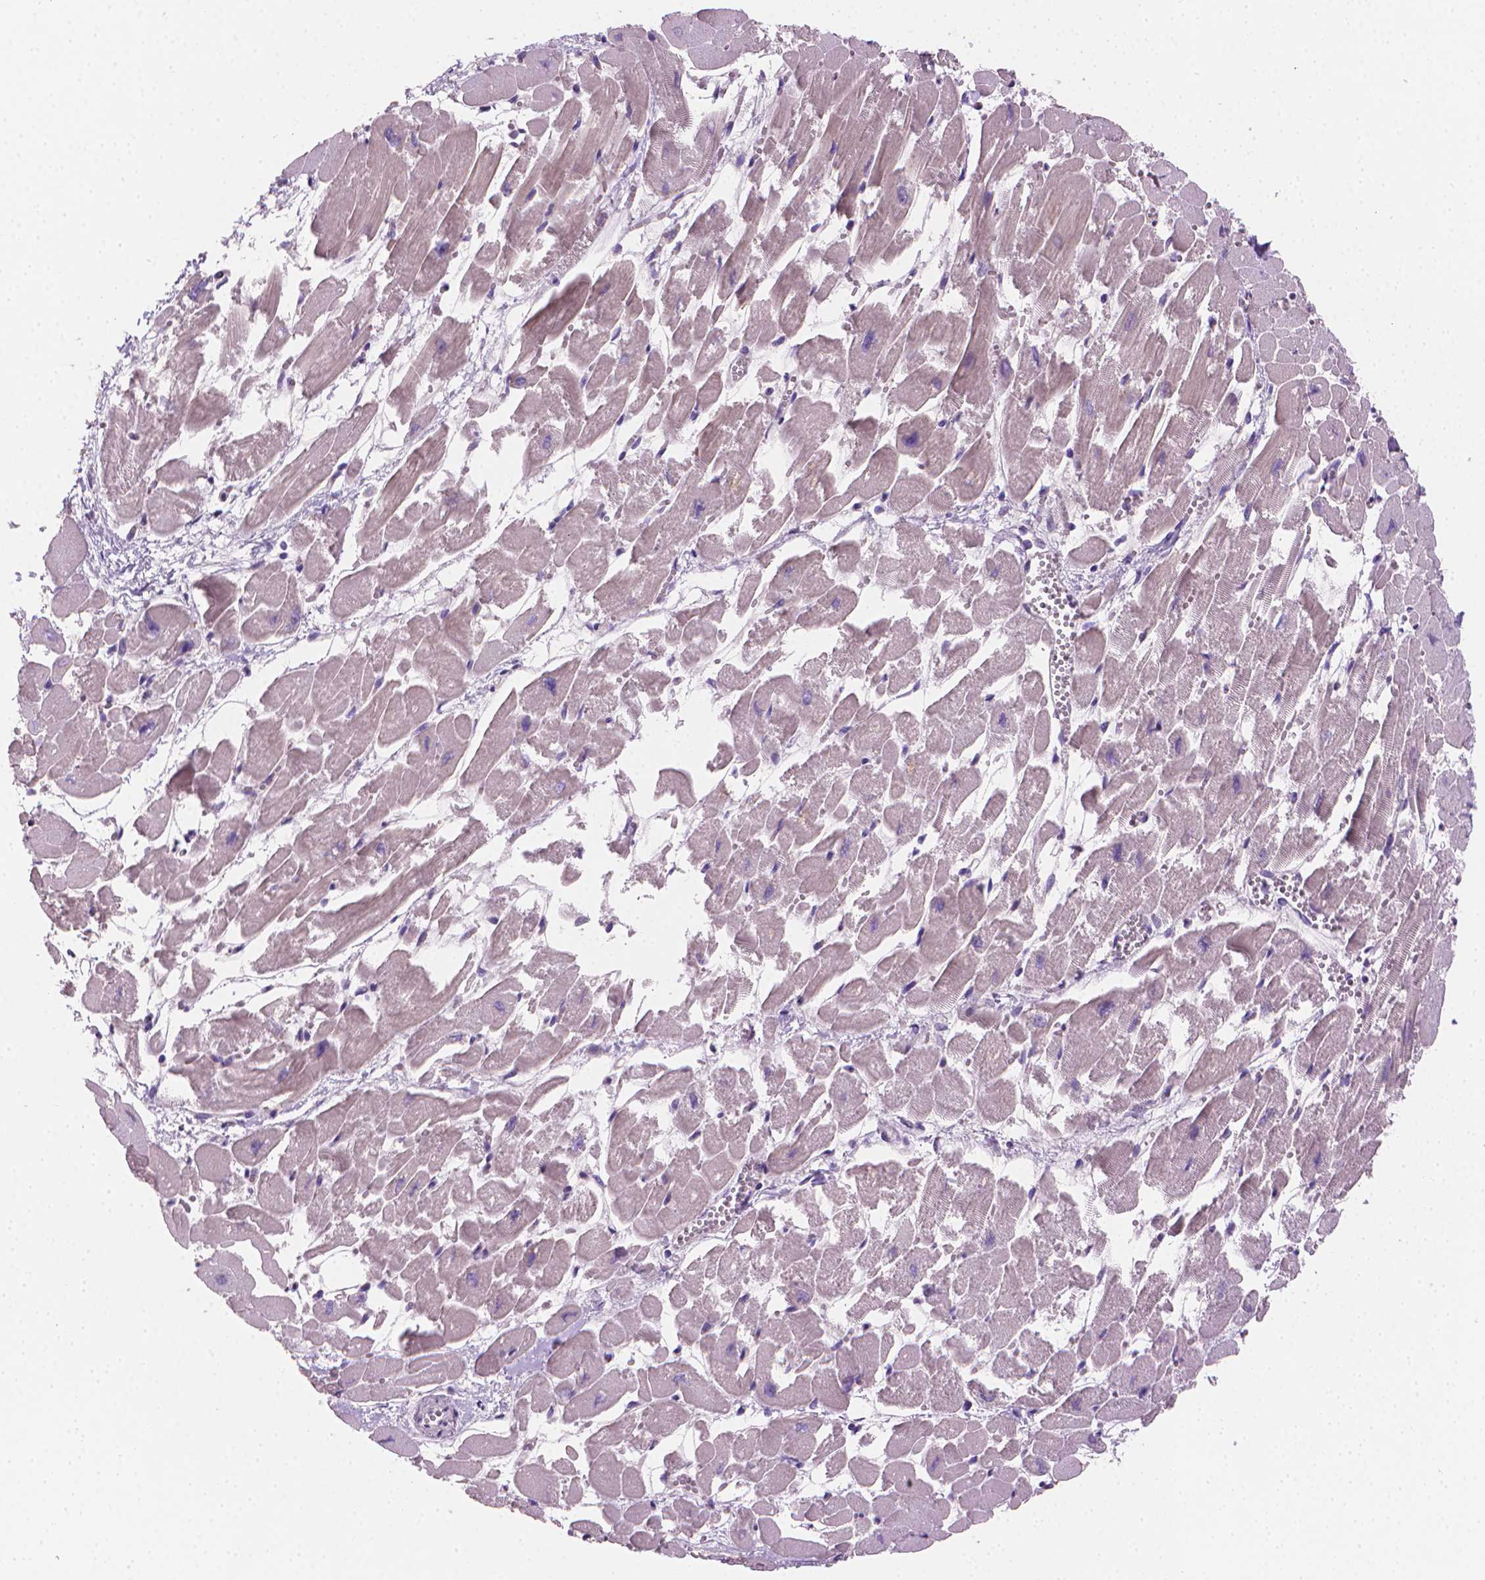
{"staining": {"intensity": "weak", "quantity": "25%-75%", "location": "cytoplasmic/membranous"}, "tissue": "heart muscle", "cell_type": "Cardiomyocytes", "image_type": "normal", "snomed": [{"axis": "morphology", "description": "Normal tissue, NOS"}, {"axis": "topography", "description": "Heart"}], "caption": "Immunohistochemistry (IHC) of unremarkable heart muscle reveals low levels of weak cytoplasmic/membranous positivity in approximately 25%-75% of cardiomyocytes. The protein of interest is stained brown, and the nuclei are stained in blue (DAB IHC with brightfield microscopy, high magnification).", "gene": "CLXN", "patient": {"sex": "female", "age": 52}}